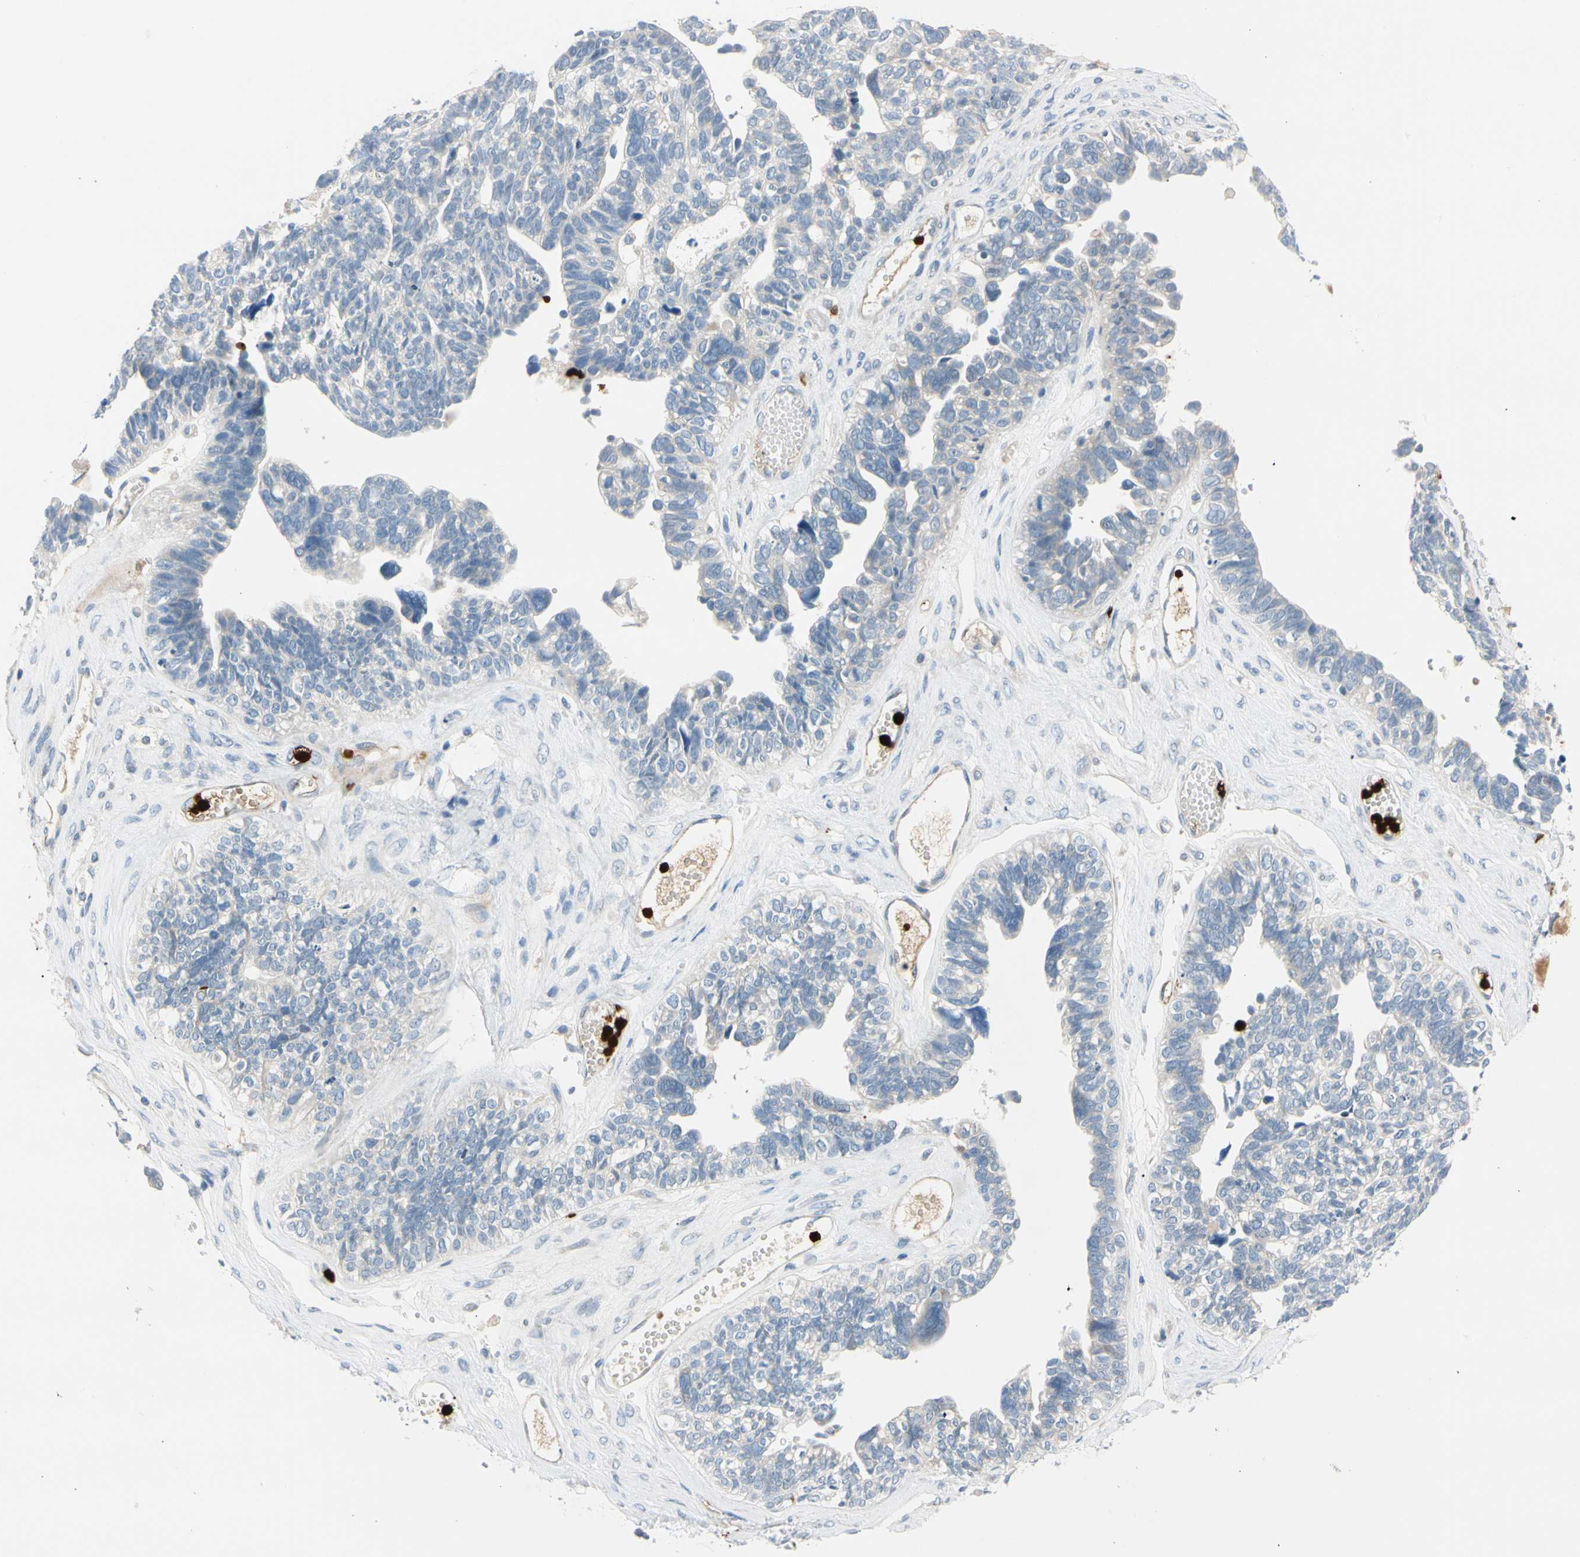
{"staining": {"intensity": "negative", "quantity": "none", "location": "none"}, "tissue": "ovarian cancer", "cell_type": "Tumor cells", "image_type": "cancer", "snomed": [{"axis": "morphology", "description": "Cystadenocarcinoma, serous, NOS"}, {"axis": "topography", "description": "Ovary"}], "caption": "Immunohistochemistry of ovarian cancer exhibits no positivity in tumor cells. (DAB (3,3'-diaminobenzidine) immunohistochemistry (IHC) visualized using brightfield microscopy, high magnification).", "gene": "TRAF5", "patient": {"sex": "female", "age": 79}}